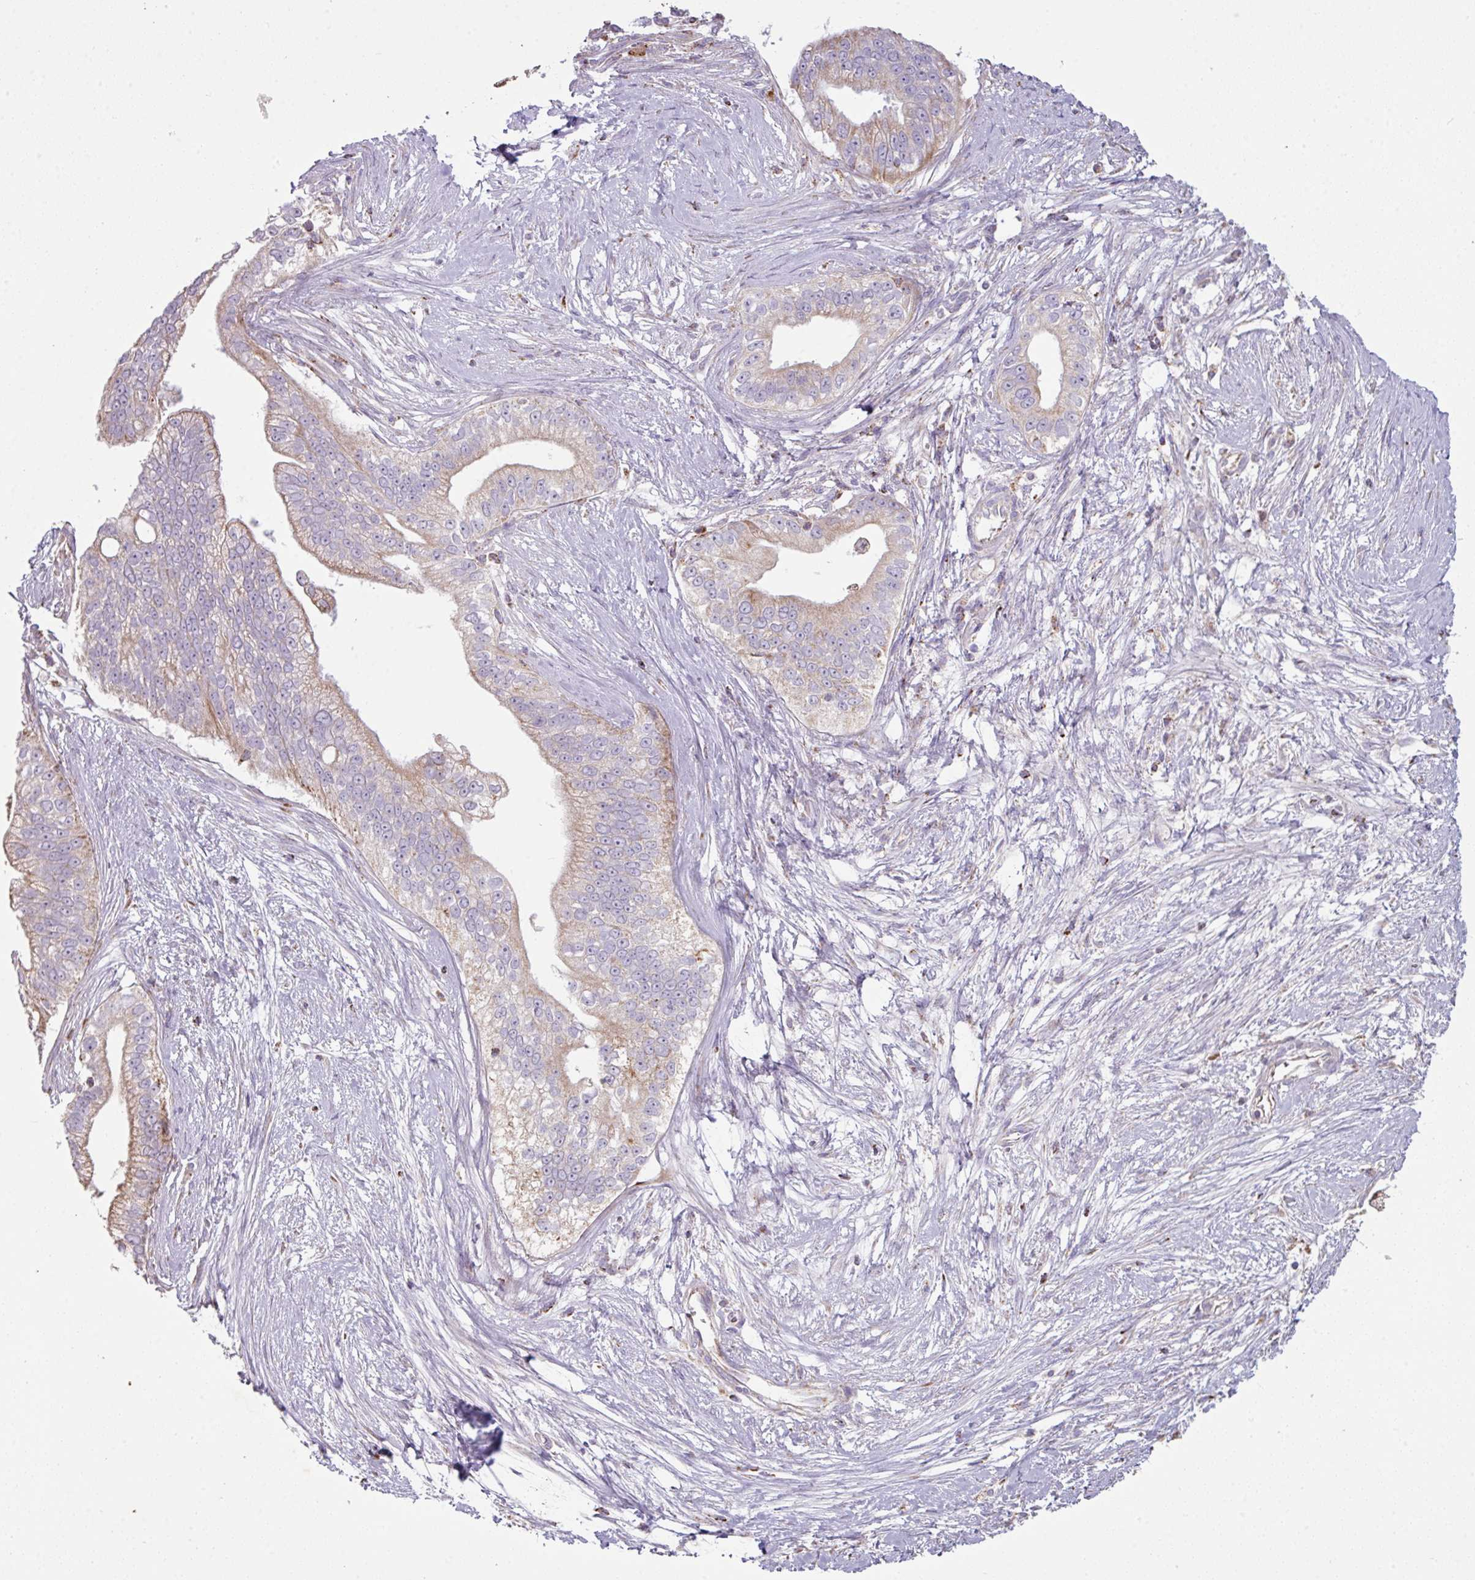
{"staining": {"intensity": "moderate", "quantity": "<25%", "location": "cytoplasmic/membranous"}, "tissue": "pancreatic cancer", "cell_type": "Tumor cells", "image_type": "cancer", "snomed": [{"axis": "morphology", "description": "Adenocarcinoma, NOS"}, {"axis": "topography", "description": "Pancreas"}], "caption": "This micrograph displays pancreatic cancer (adenocarcinoma) stained with immunohistochemistry (IHC) to label a protein in brown. The cytoplasmic/membranous of tumor cells show moderate positivity for the protein. Nuclei are counter-stained blue.", "gene": "SQOR", "patient": {"sex": "male", "age": 70}}